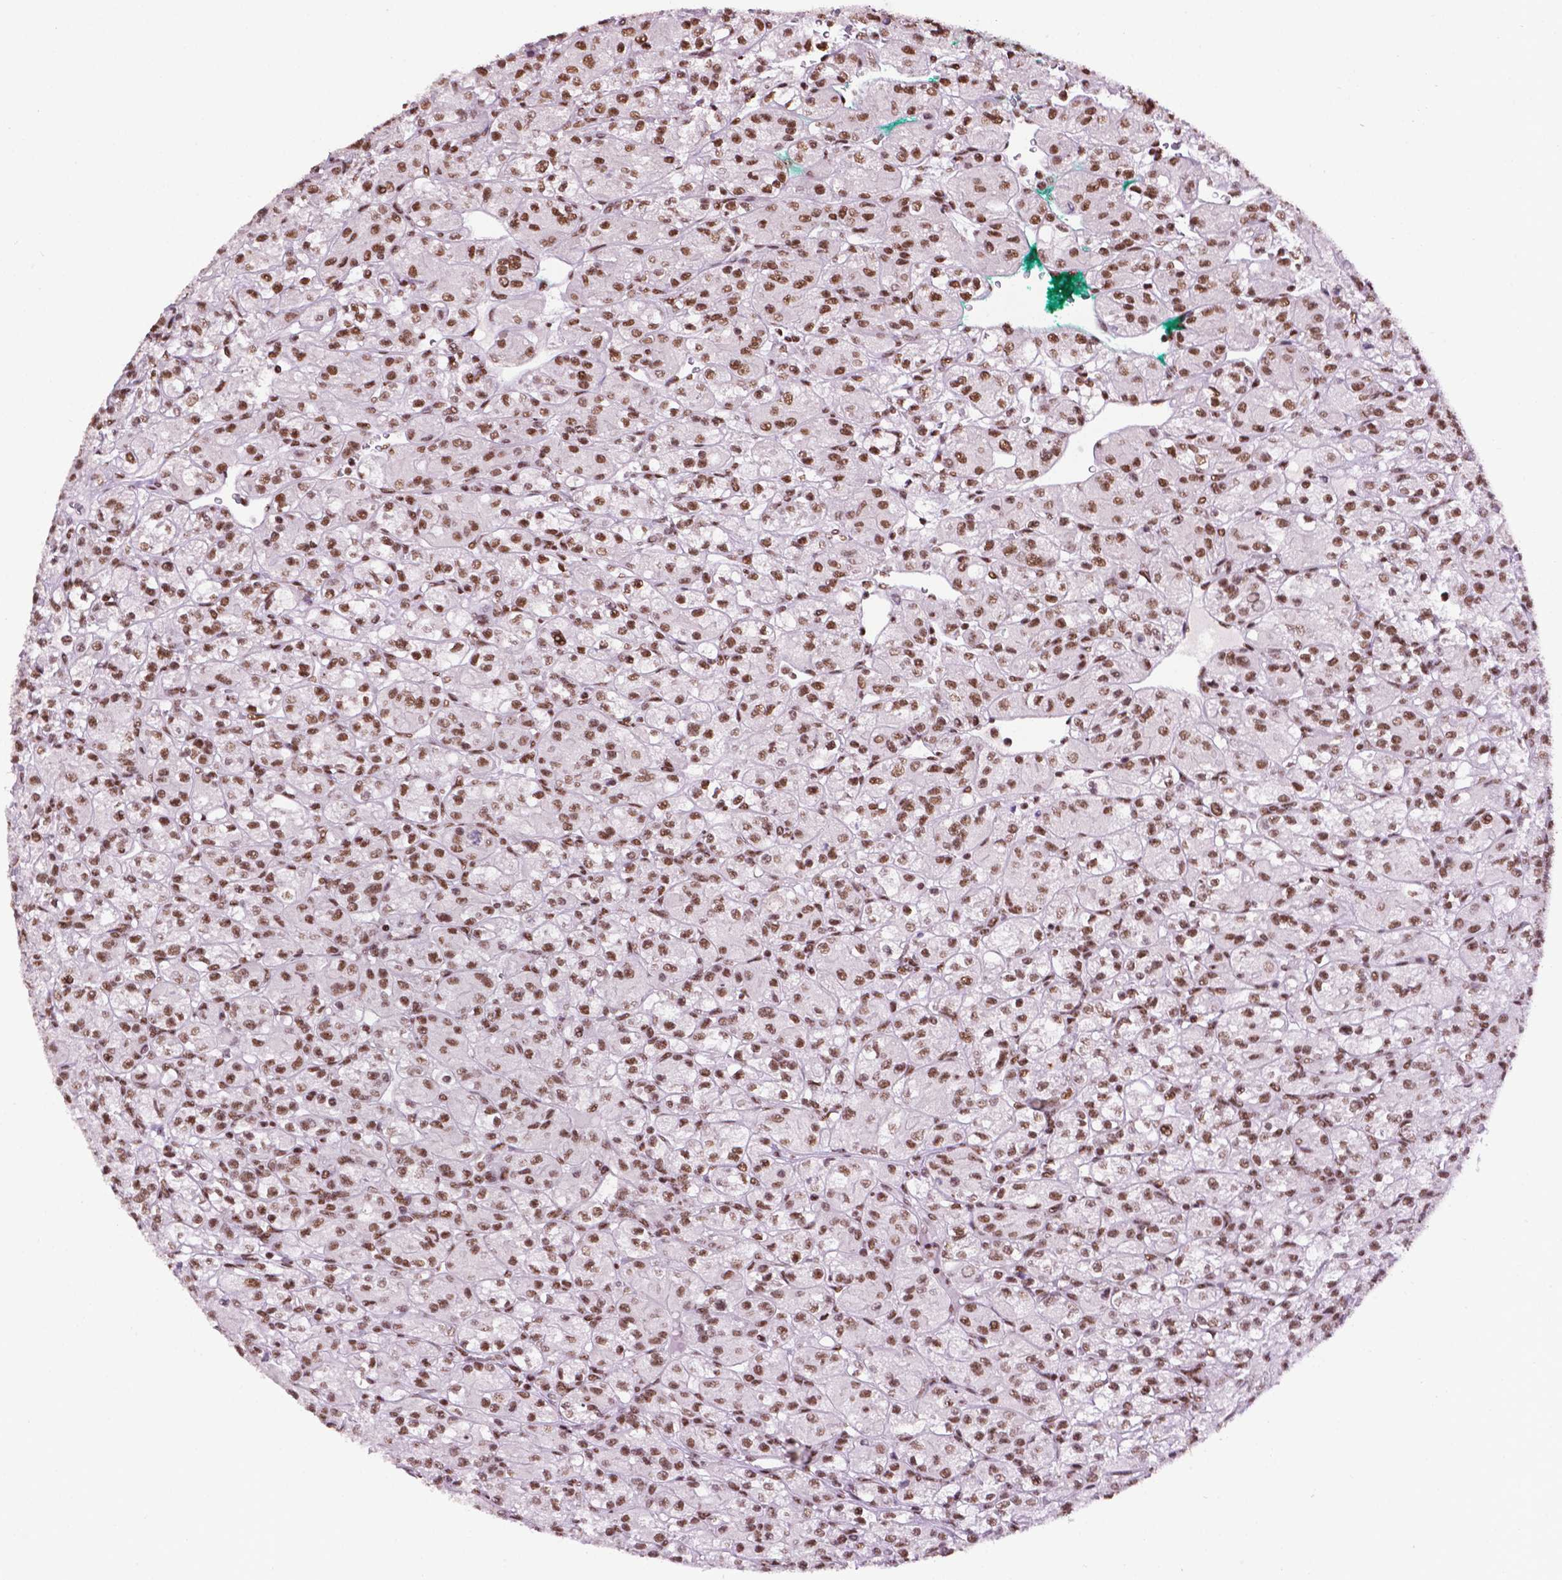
{"staining": {"intensity": "moderate", "quantity": "25%-75%", "location": "nuclear"}, "tissue": "renal cancer", "cell_type": "Tumor cells", "image_type": "cancer", "snomed": [{"axis": "morphology", "description": "Adenocarcinoma, NOS"}, {"axis": "topography", "description": "Kidney"}], "caption": "The micrograph shows a brown stain indicating the presence of a protein in the nuclear of tumor cells in renal cancer. The protein of interest is shown in brown color, while the nuclei are stained blue.", "gene": "CCAR2", "patient": {"sex": "female", "age": 70}}